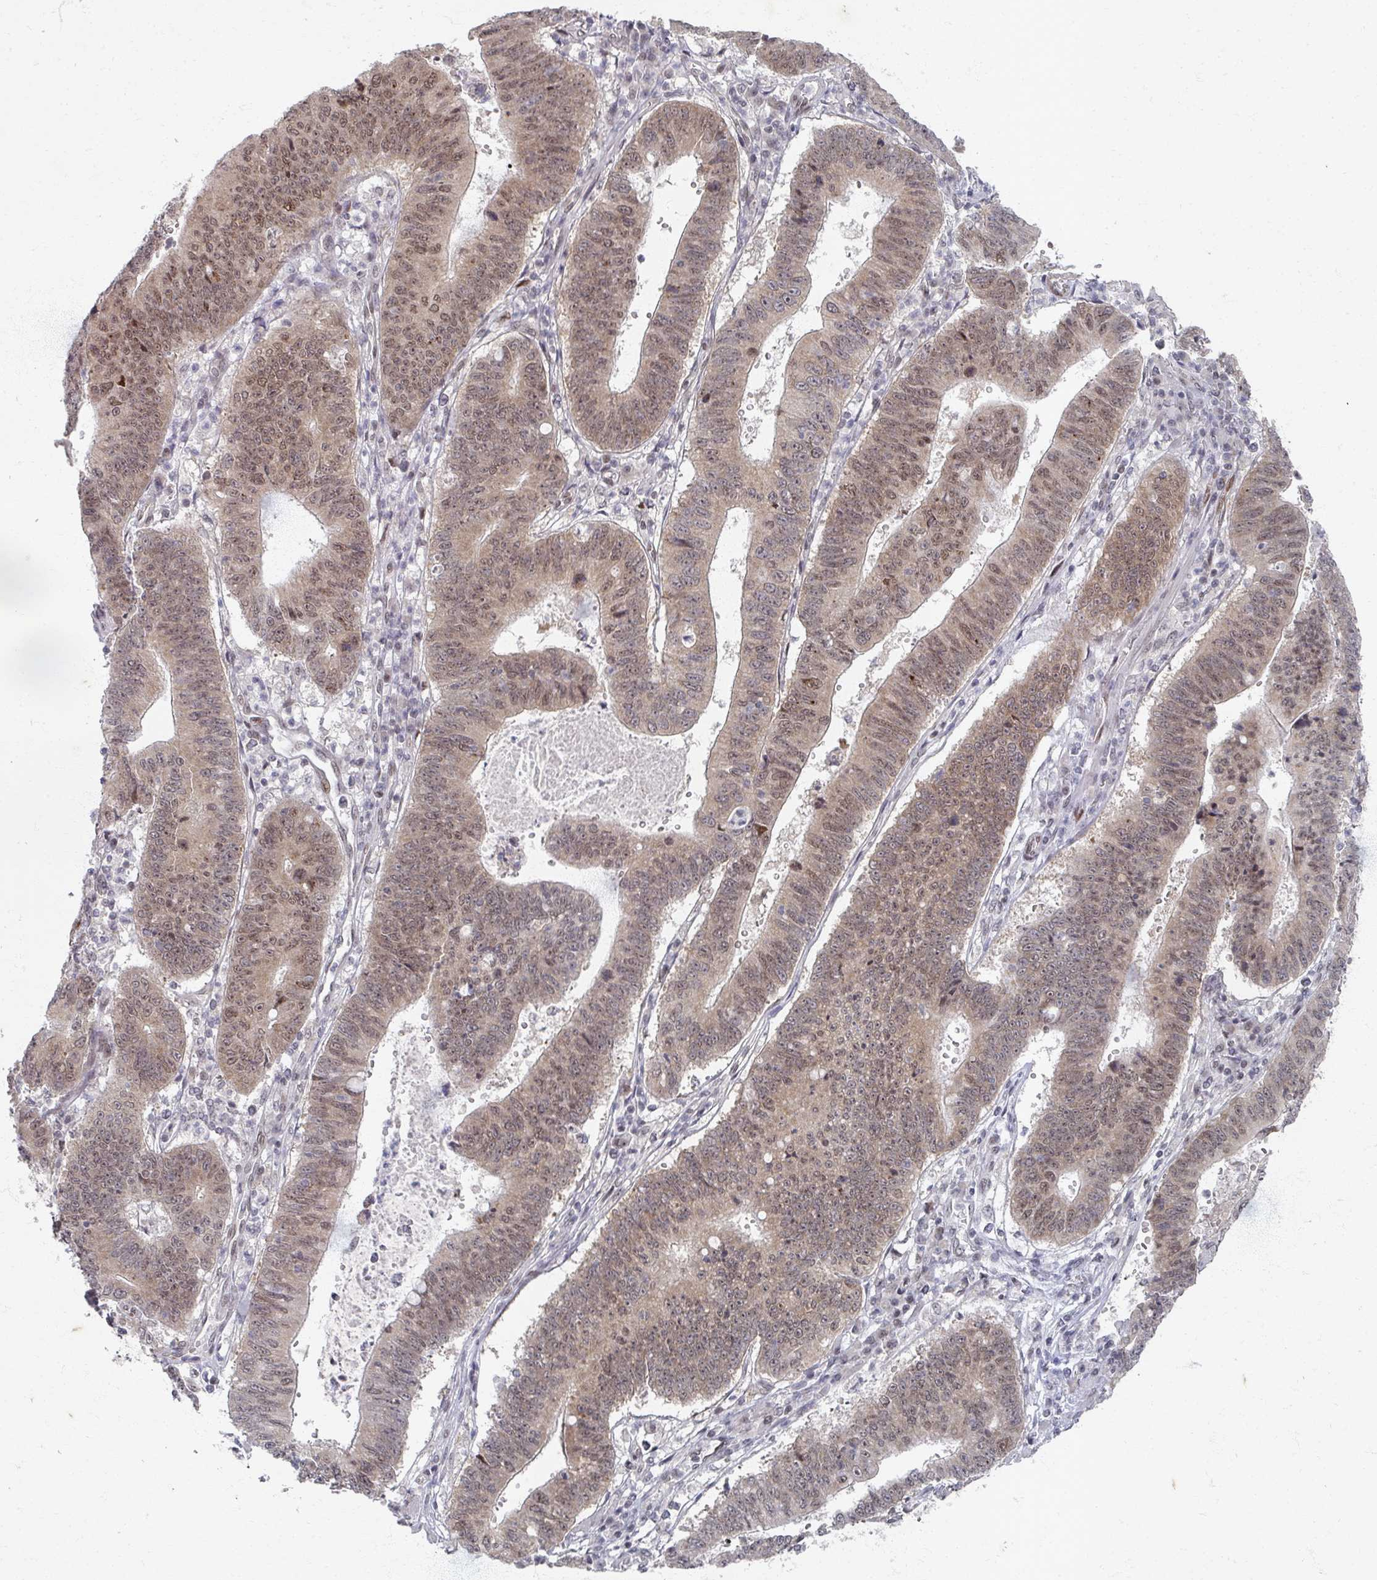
{"staining": {"intensity": "moderate", "quantity": ">75%", "location": "cytoplasmic/membranous,nuclear"}, "tissue": "stomach cancer", "cell_type": "Tumor cells", "image_type": "cancer", "snomed": [{"axis": "morphology", "description": "Adenocarcinoma, NOS"}, {"axis": "topography", "description": "Stomach"}], "caption": "DAB immunohistochemical staining of adenocarcinoma (stomach) shows moderate cytoplasmic/membranous and nuclear protein expression in approximately >75% of tumor cells.", "gene": "PSKH1", "patient": {"sex": "male", "age": 59}}